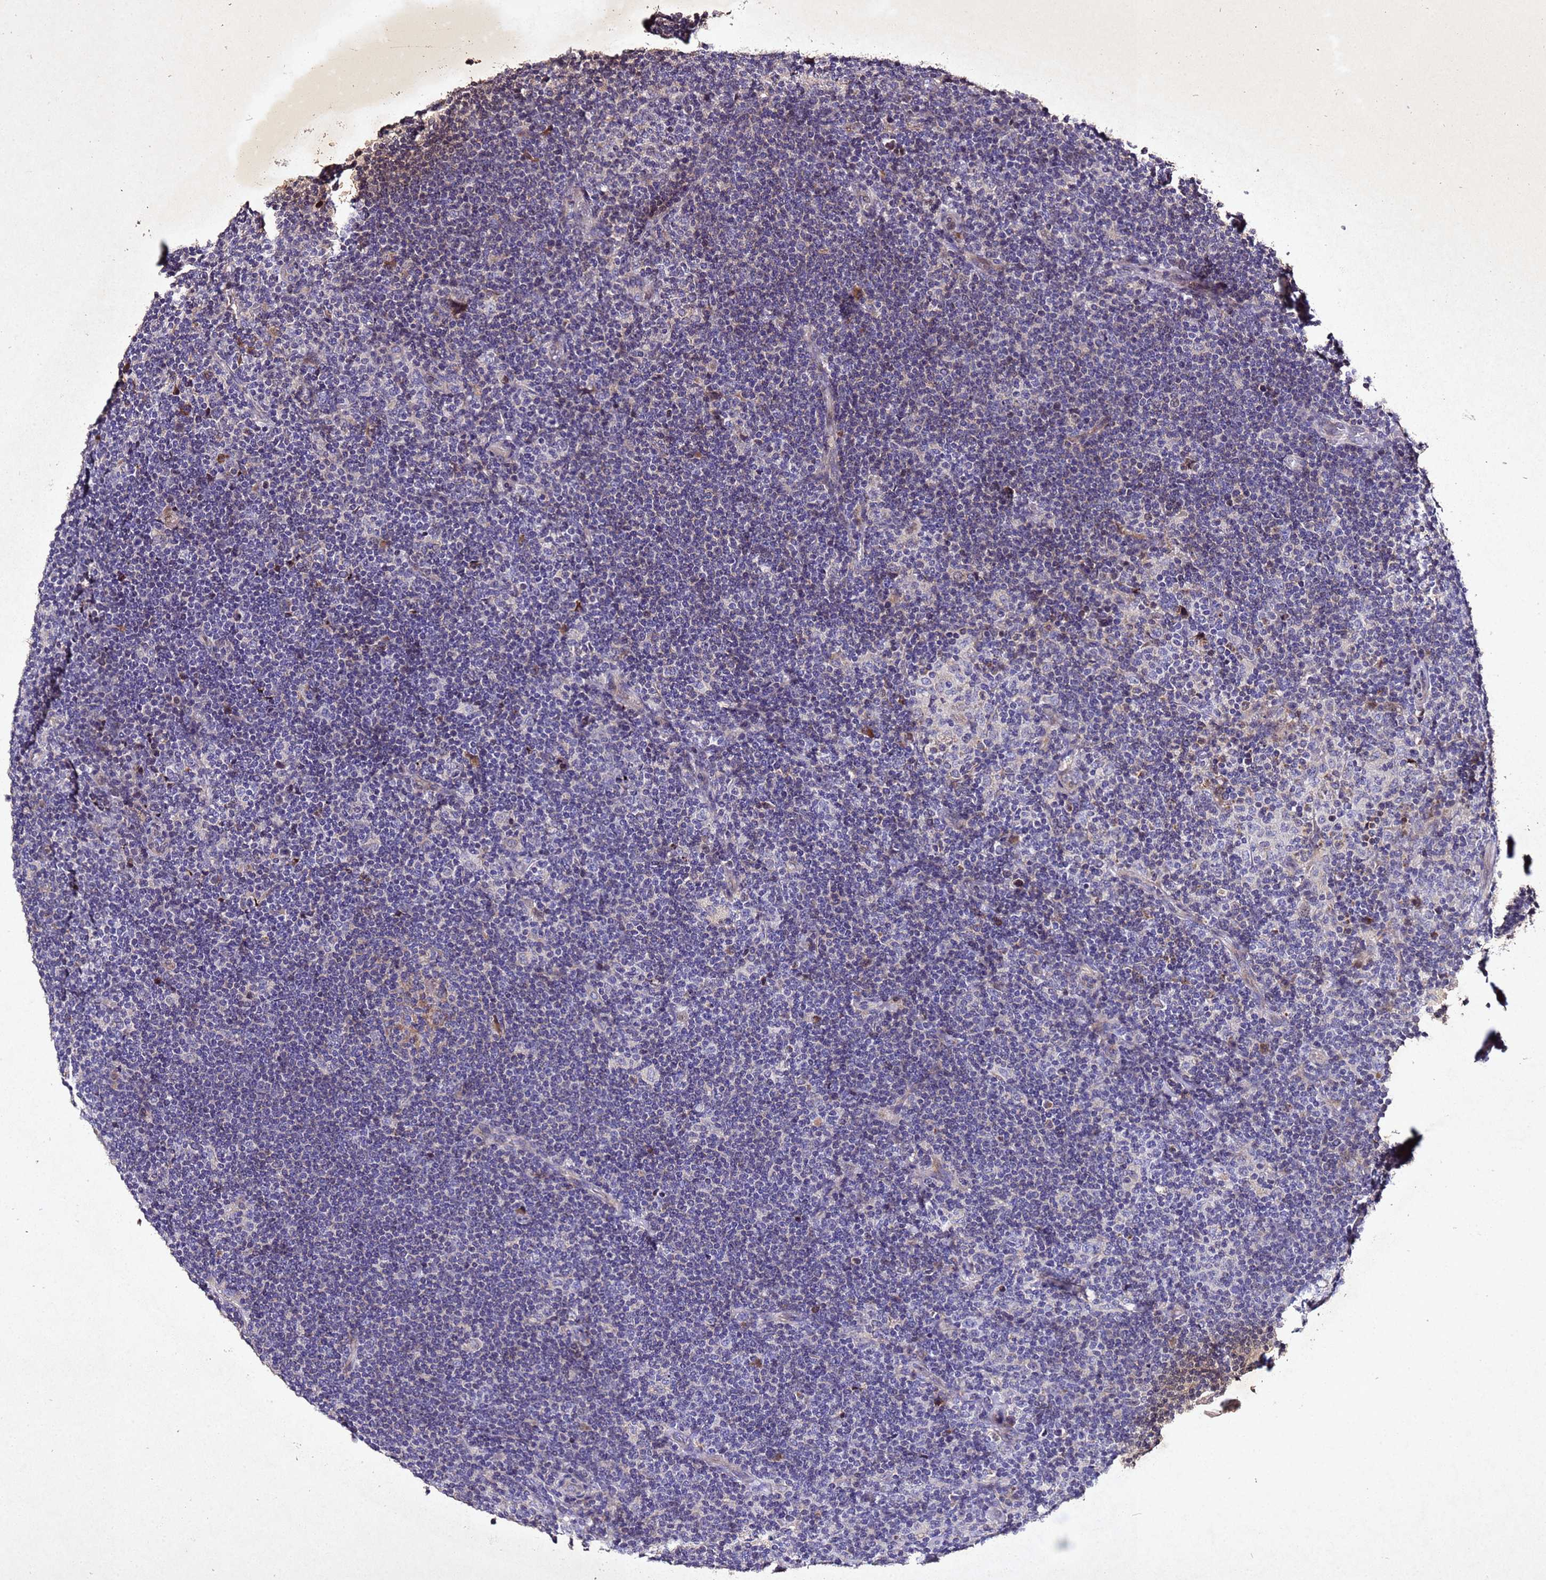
{"staining": {"intensity": "negative", "quantity": "none", "location": "none"}, "tissue": "lymphoma", "cell_type": "Tumor cells", "image_type": "cancer", "snomed": [{"axis": "morphology", "description": "Hodgkin's disease, NOS"}, {"axis": "topography", "description": "Lymph node"}], "caption": "There is no significant staining in tumor cells of Hodgkin's disease. (Stains: DAB (3,3'-diaminobenzidine) immunohistochemistry with hematoxylin counter stain, Microscopy: brightfield microscopy at high magnification).", "gene": "SV2B", "patient": {"sex": "female", "age": 57}}